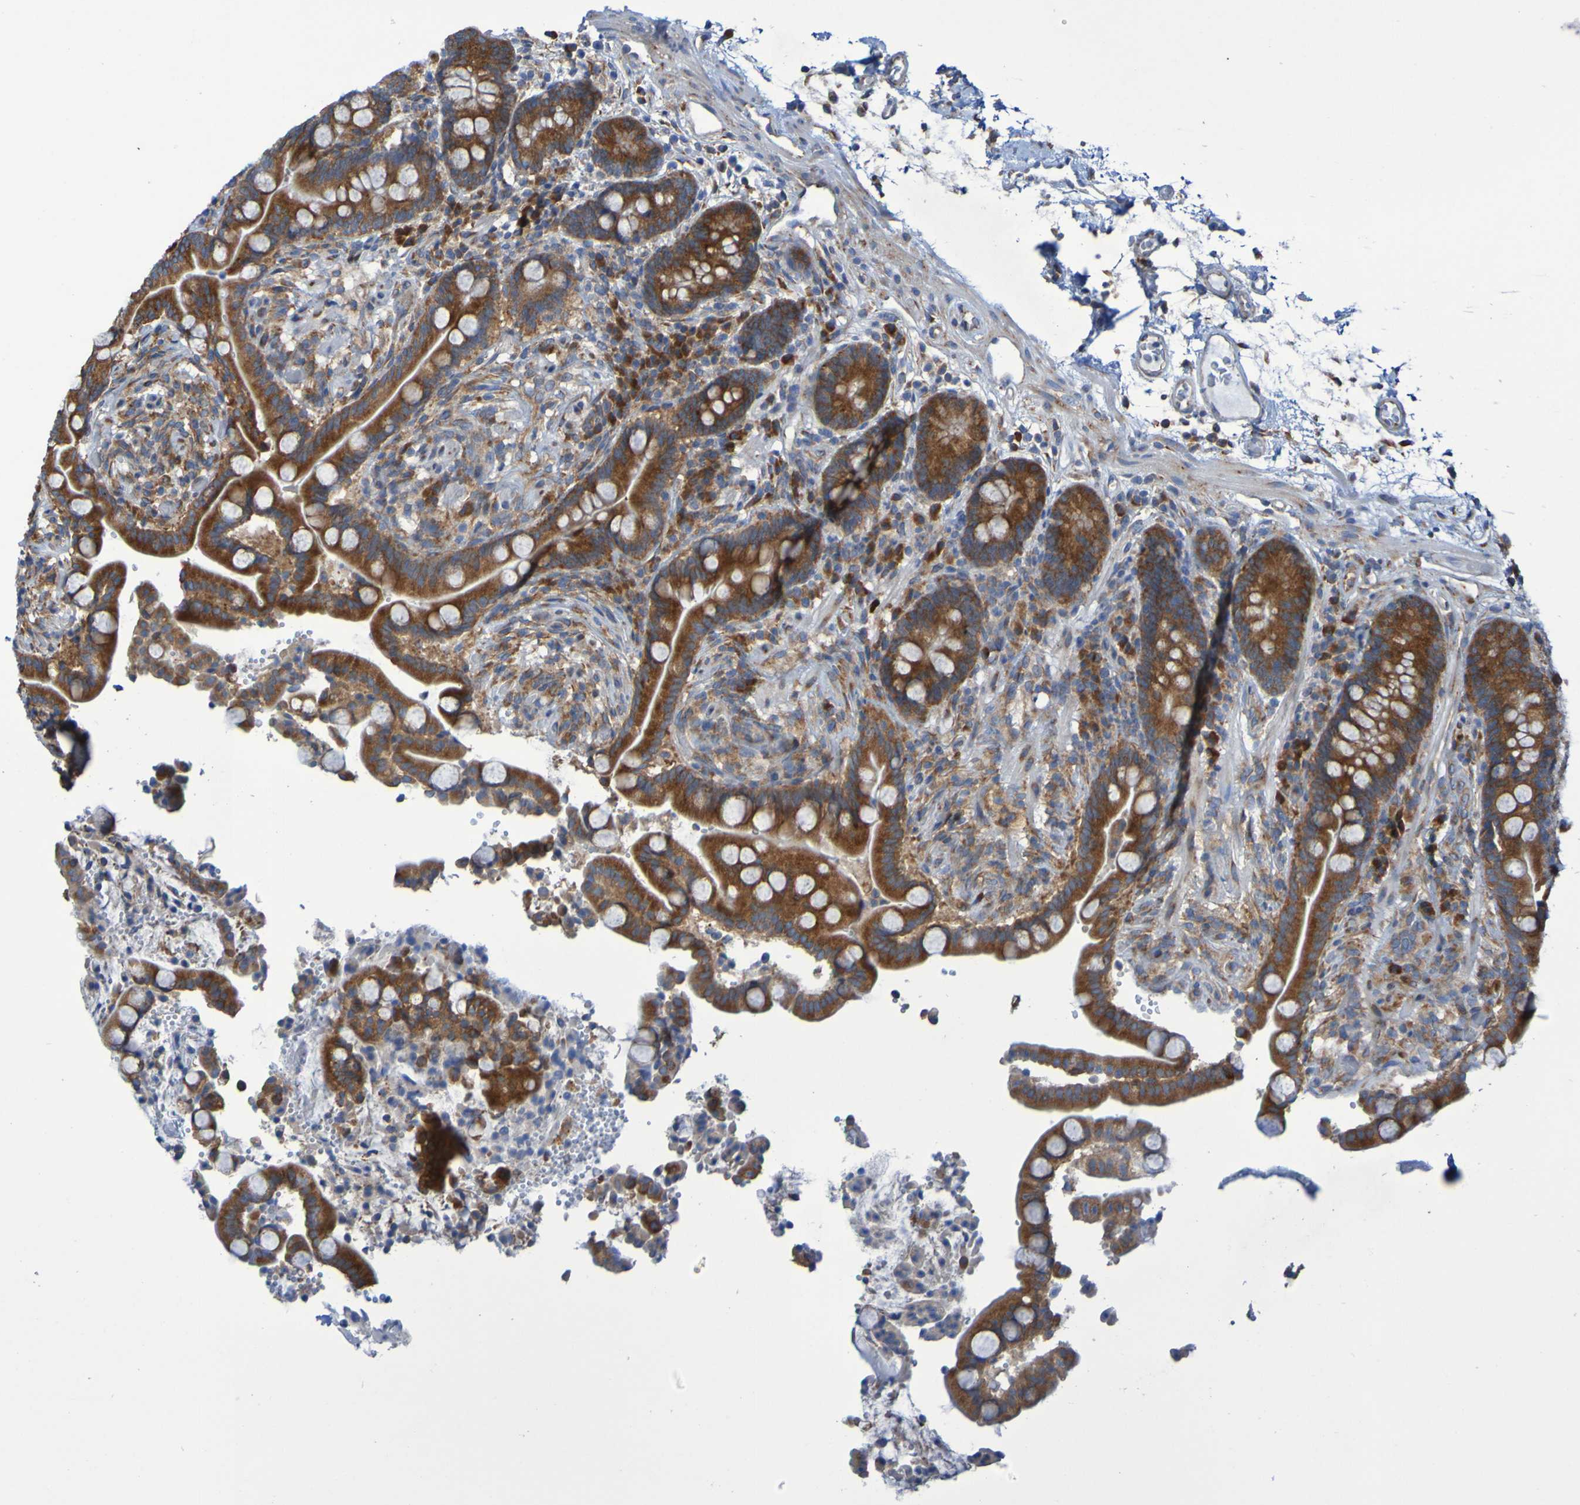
{"staining": {"intensity": "weak", "quantity": "<25%", "location": "cytoplasmic/membranous"}, "tissue": "colon", "cell_type": "Endothelial cells", "image_type": "normal", "snomed": [{"axis": "morphology", "description": "Normal tissue, NOS"}, {"axis": "topography", "description": "Colon"}], "caption": "Immunohistochemistry image of normal human colon stained for a protein (brown), which exhibits no positivity in endothelial cells.", "gene": "FKBP3", "patient": {"sex": "male", "age": 73}}